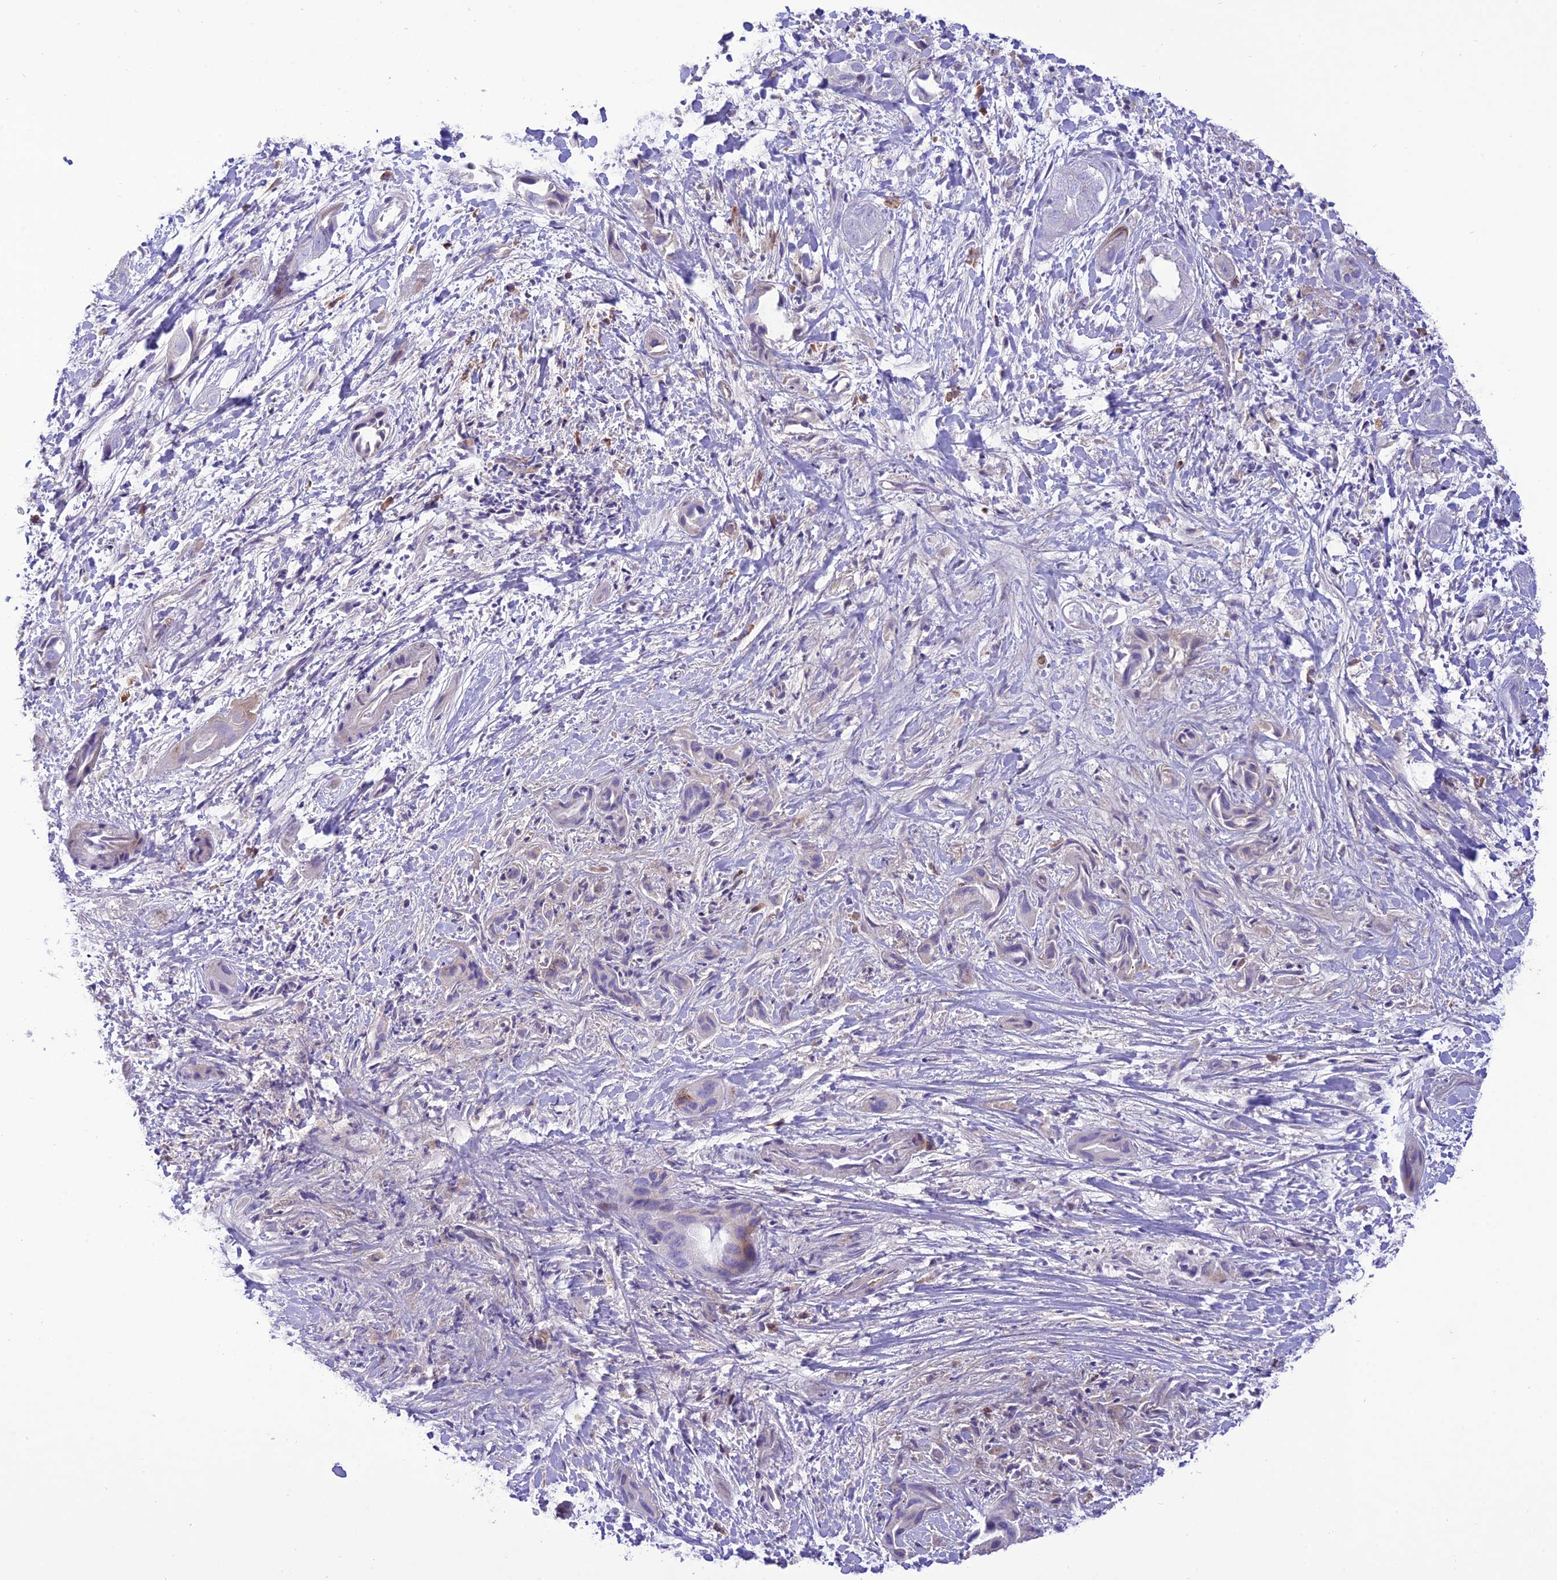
{"staining": {"intensity": "negative", "quantity": "none", "location": "none"}, "tissue": "liver cancer", "cell_type": "Tumor cells", "image_type": "cancer", "snomed": [{"axis": "morphology", "description": "Cholangiocarcinoma"}, {"axis": "topography", "description": "Liver"}], "caption": "Protein analysis of liver cholangiocarcinoma reveals no significant staining in tumor cells.", "gene": "JMY", "patient": {"sex": "female", "age": 52}}